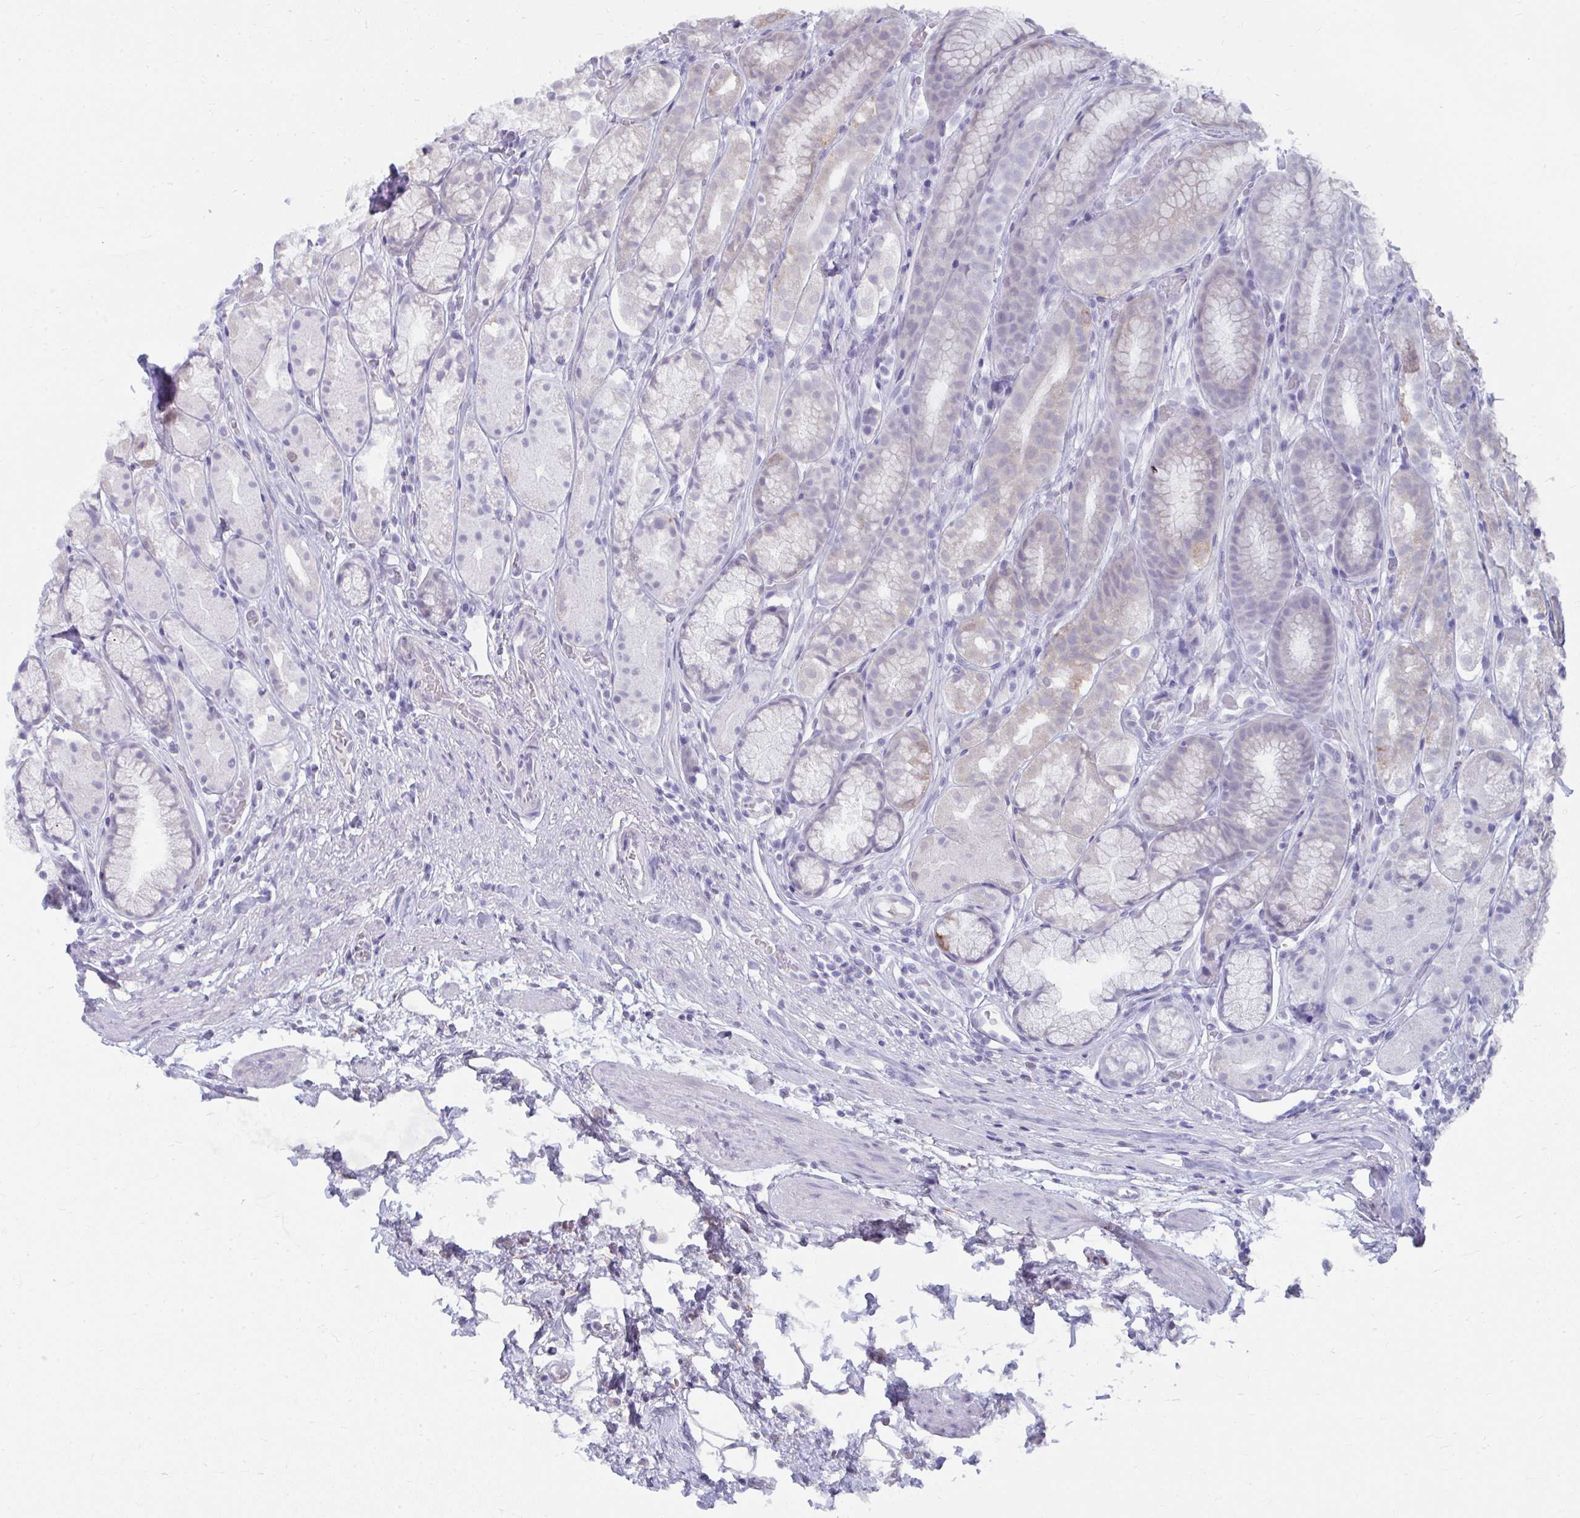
{"staining": {"intensity": "negative", "quantity": "none", "location": "none"}, "tissue": "stomach", "cell_type": "Glandular cells", "image_type": "normal", "snomed": [{"axis": "morphology", "description": "Normal tissue, NOS"}, {"axis": "topography", "description": "Smooth muscle"}, {"axis": "topography", "description": "Stomach"}], "caption": "Immunohistochemistry (IHC) micrograph of benign stomach: human stomach stained with DAB (3,3'-diaminobenzidine) reveals no significant protein expression in glandular cells. (DAB (3,3'-diaminobenzidine) immunohistochemistry visualized using brightfield microscopy, high magnification).", "gene": "UGT3A2", "patient": {"sex": "male", "age": 70}}